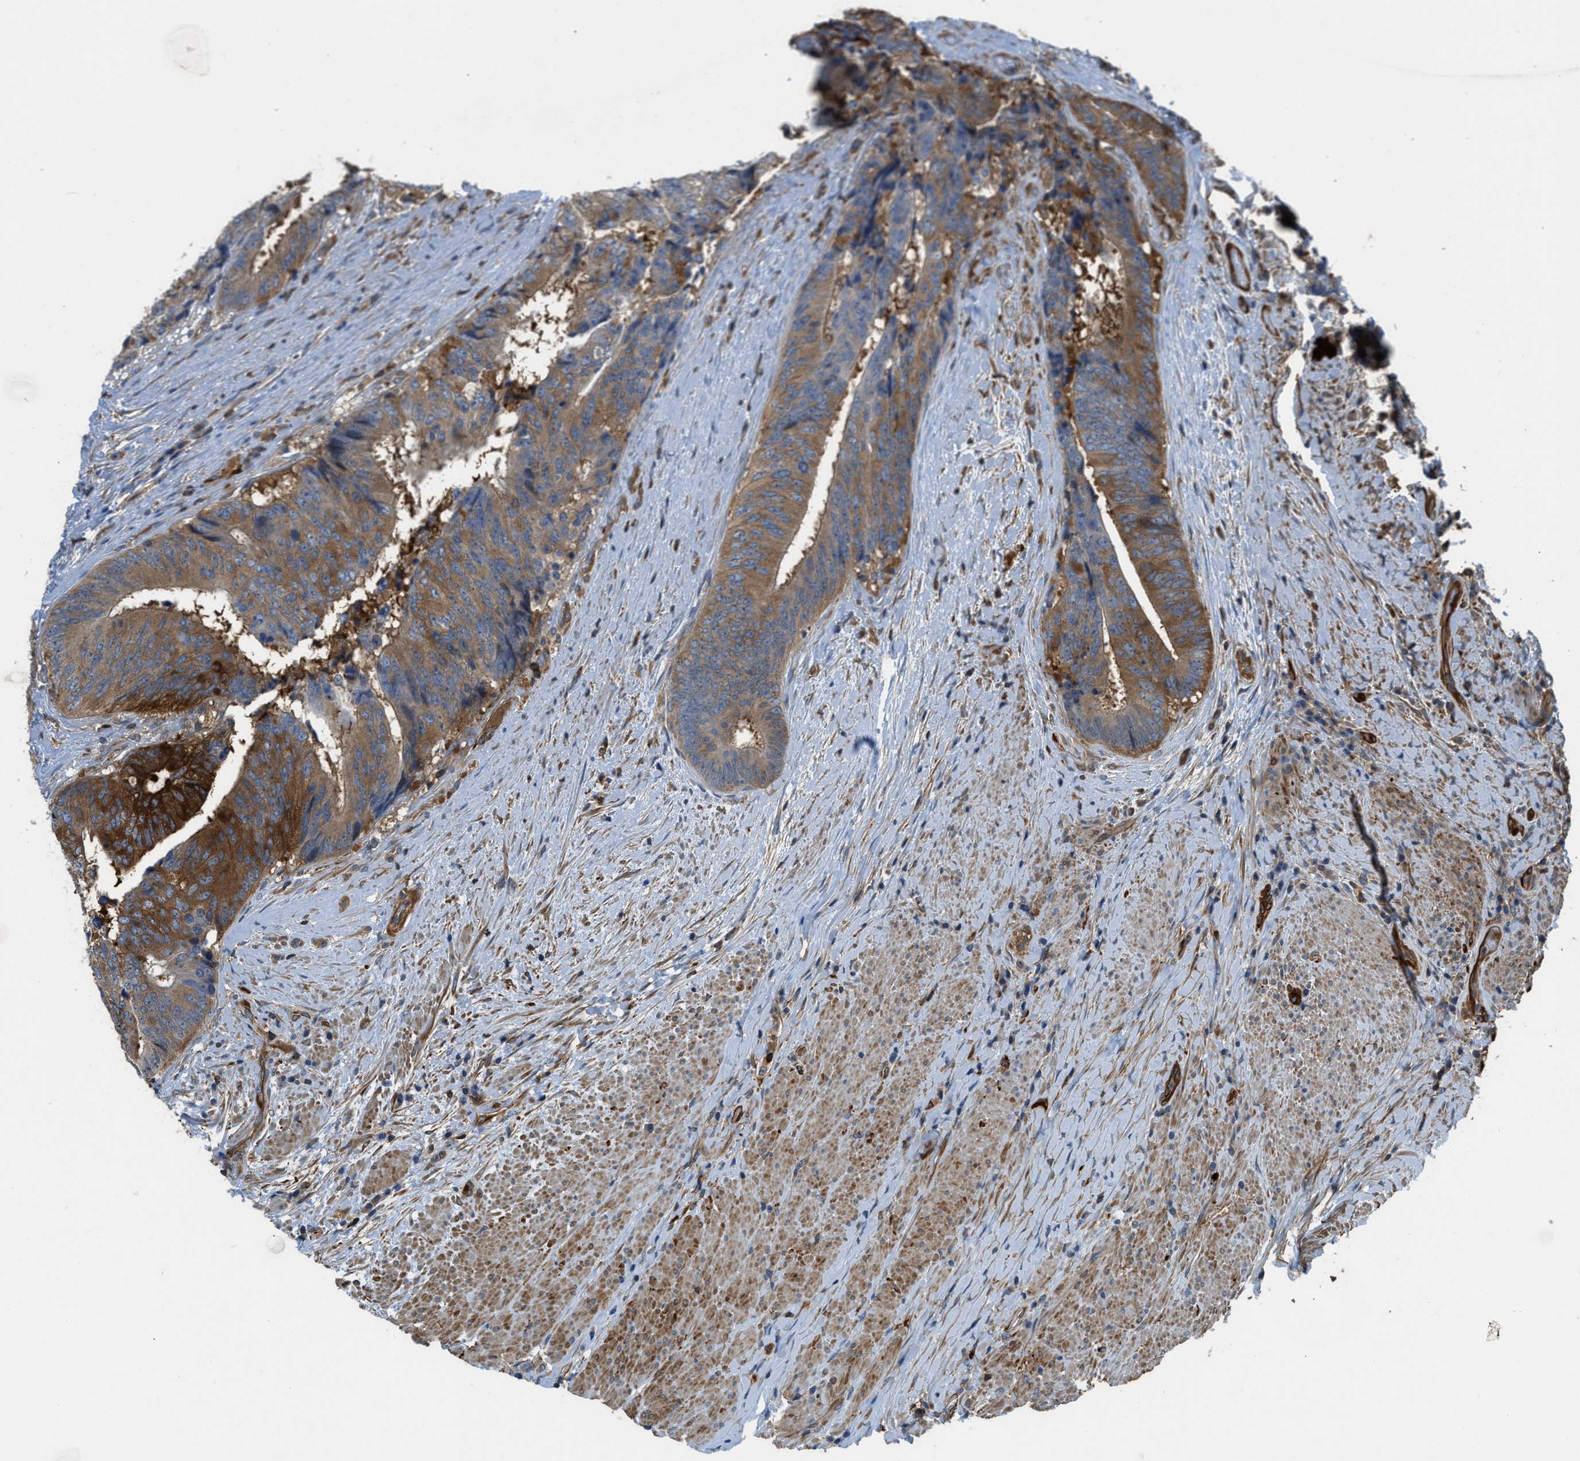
{"staining": {"intensity": "strong", "quantity": "25%-75%", "location": "cytoplasmic/membranous"}, "tissue": "colorectal cancer", "cell_type": "Tumor cells", "image_type": "cancer", "snomed": [{"axis": "morphology", "description": "Adenocarcinoma, NOS"}, {"axis": "topography", "description": "Rectum"}], "caption": "This is a micrograph of immunohistochemistry (IHC) staining of colorectal cancer, which shows strong positivity in the cytoplasmic/membranous of tumor cells.", "gene": "PFKP", "patient": {"sex": "male", "age": 72}}